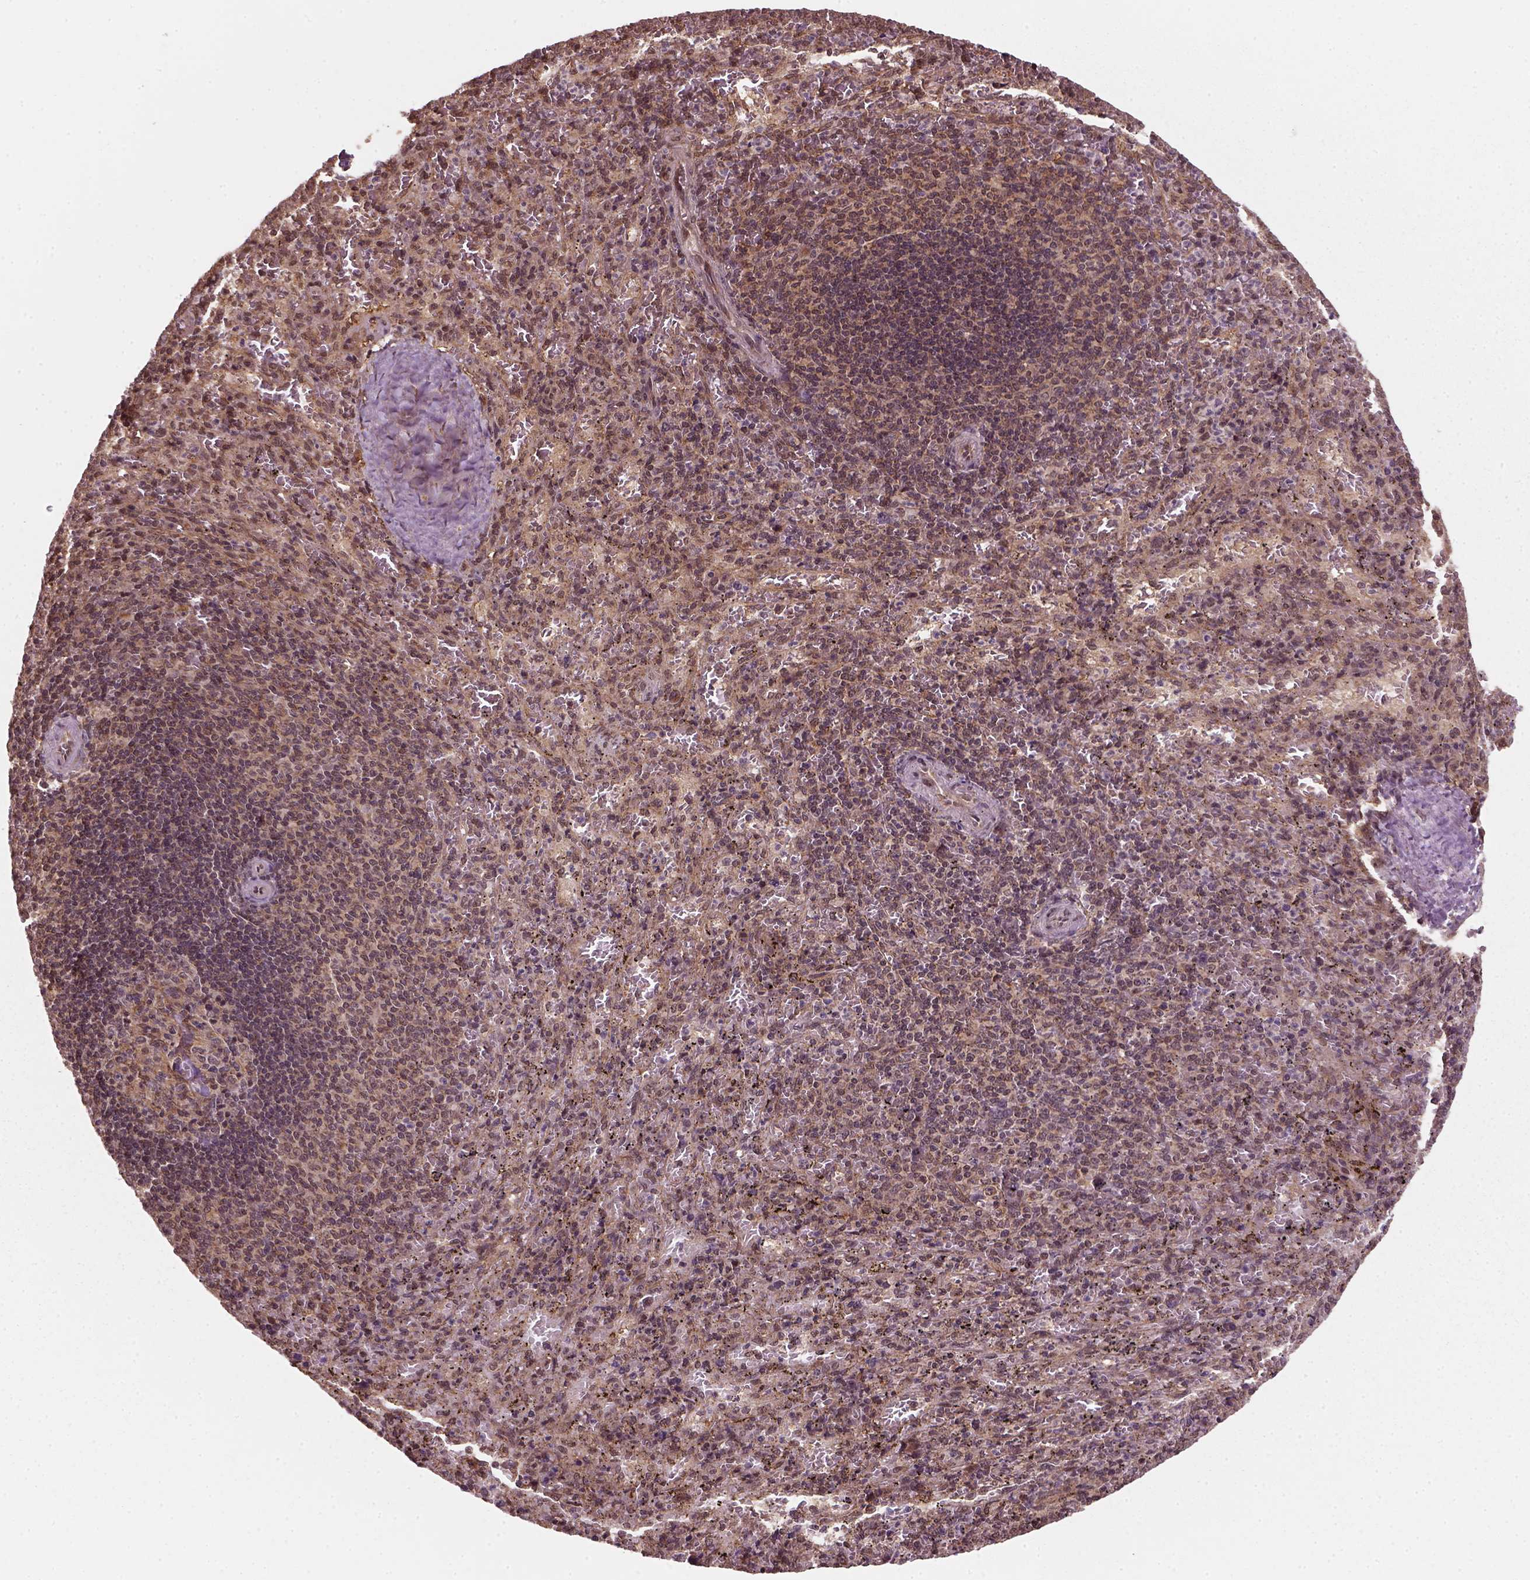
{"staining": {"intensity": "moderate", "quantity": ">75%", "location": "cytoplasmic/membranous,nuclear"}, "tissue": "spleen", "cell_type": "Cells in red pulp", "image_type": "normal", "snomed": [{"axis": "morphology", "description": "Normal tissue, NOS"}, {"axis": "topography", "description": "Spleen"}], "caption": "Human spleen stained for a protein (brown) reveals moderate cytoplasmic/membranous,nuclear positive expression in about >75% of cells in red pulp.", "gene": "NUDT9", "patient": {"sex": "male", "age": 57}}